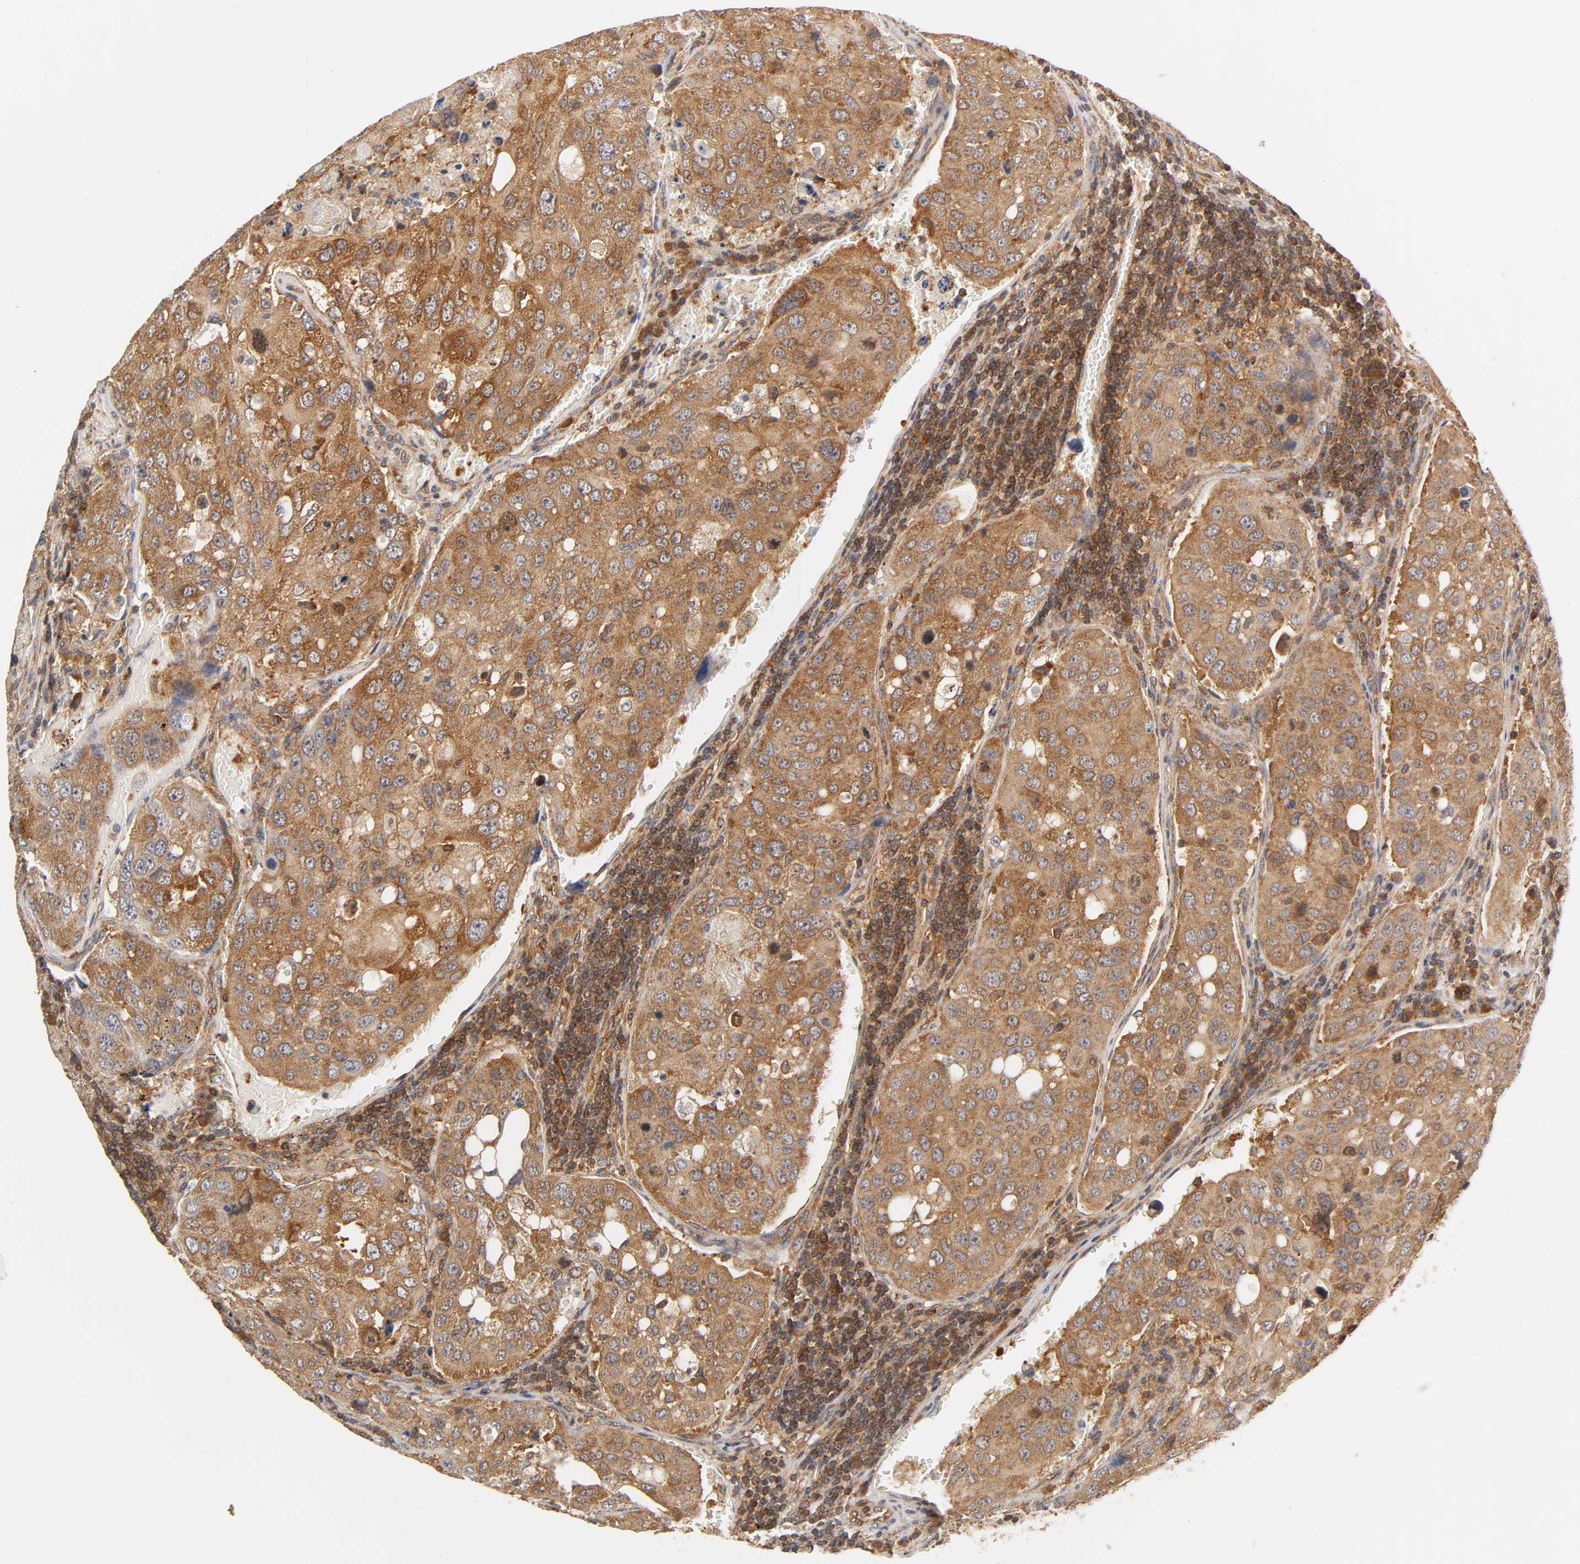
{"staining": {"intensity": "moderate", "quantity": ">75%", "location": "cytoplasmic/membranous"}, "tissue": "urothelial cancer", "cell_type": "Tumor cells", "image_type": "cancer", "snomed": [{"axis": "morphology", "description": "Urothelial carcinoma, High grade"}, {"axis": "topography", "description": "Lymph node"}, {"axis": "topography", "description": "Urinary bladder"}], "caption": "Brown immunohistochemical staining in urothelial carcinoma (high-grade) exhibits moderate cytoplasmic/membranous expression in approximately >75% of tumor cells.", "gene": "PAFAH1B1", "patient": {"sex": "male", "age": 51}}